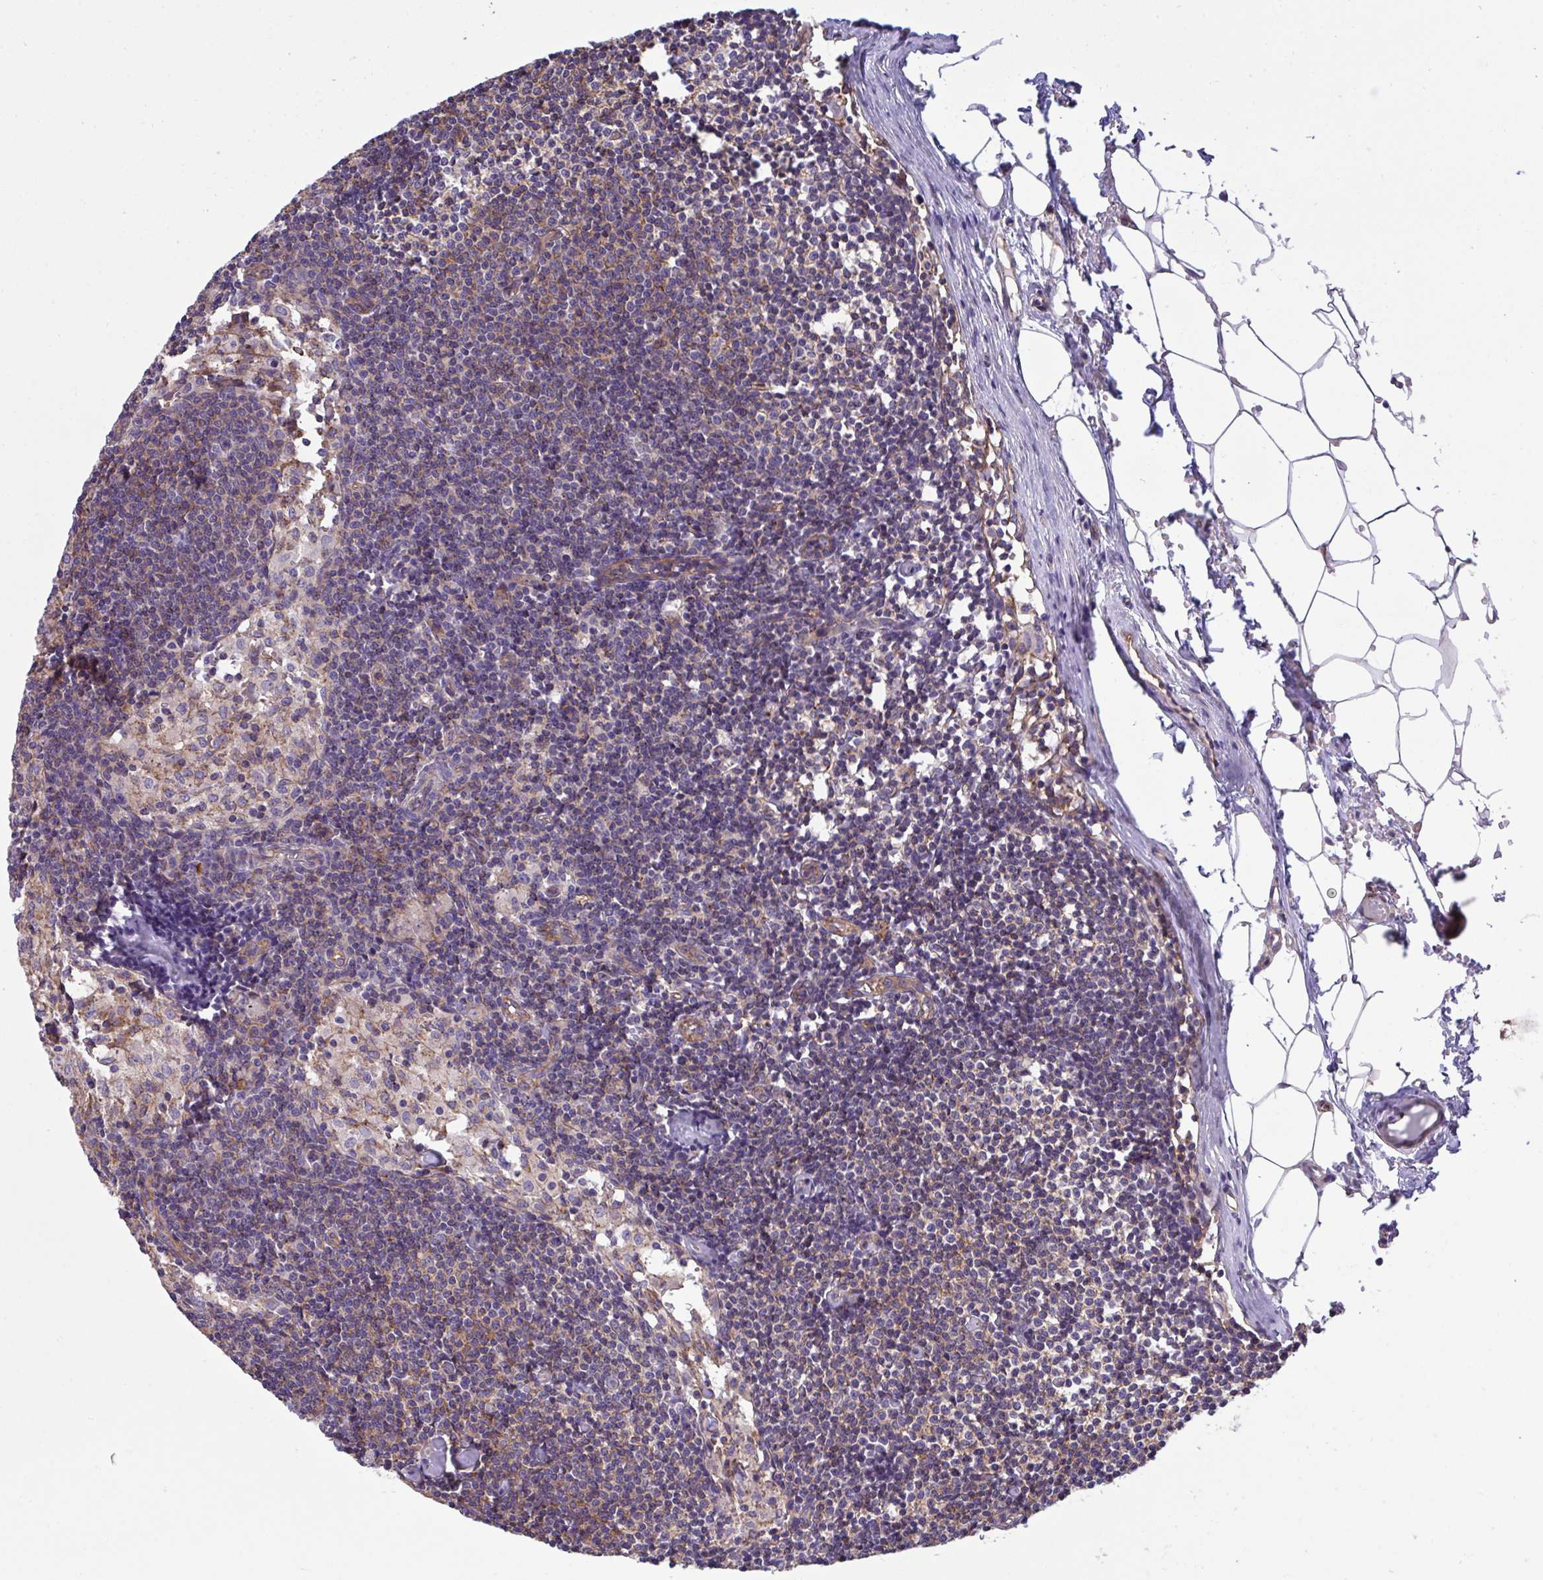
{"staining": {"intensity": "strong", "quantity": "25%-75%", "location": "cytoplasmic/membranous"}, "tissue": "lymph node", "cell_type": "Germinal center cells", "image_type": "normal", "snomed": [{"axis": "morphology", "description": "Normal tissue, NOS"}, {"axis": "topography", "description": "Lymph node"}], "caption": "Protein staining of normal lymph node demonstrates strong cytoplasmic/membranous expression in approximately 25%-75% of germinal center cells.", "gene": "C4orf36", "patient": {"sex": "male", "age": 49}}